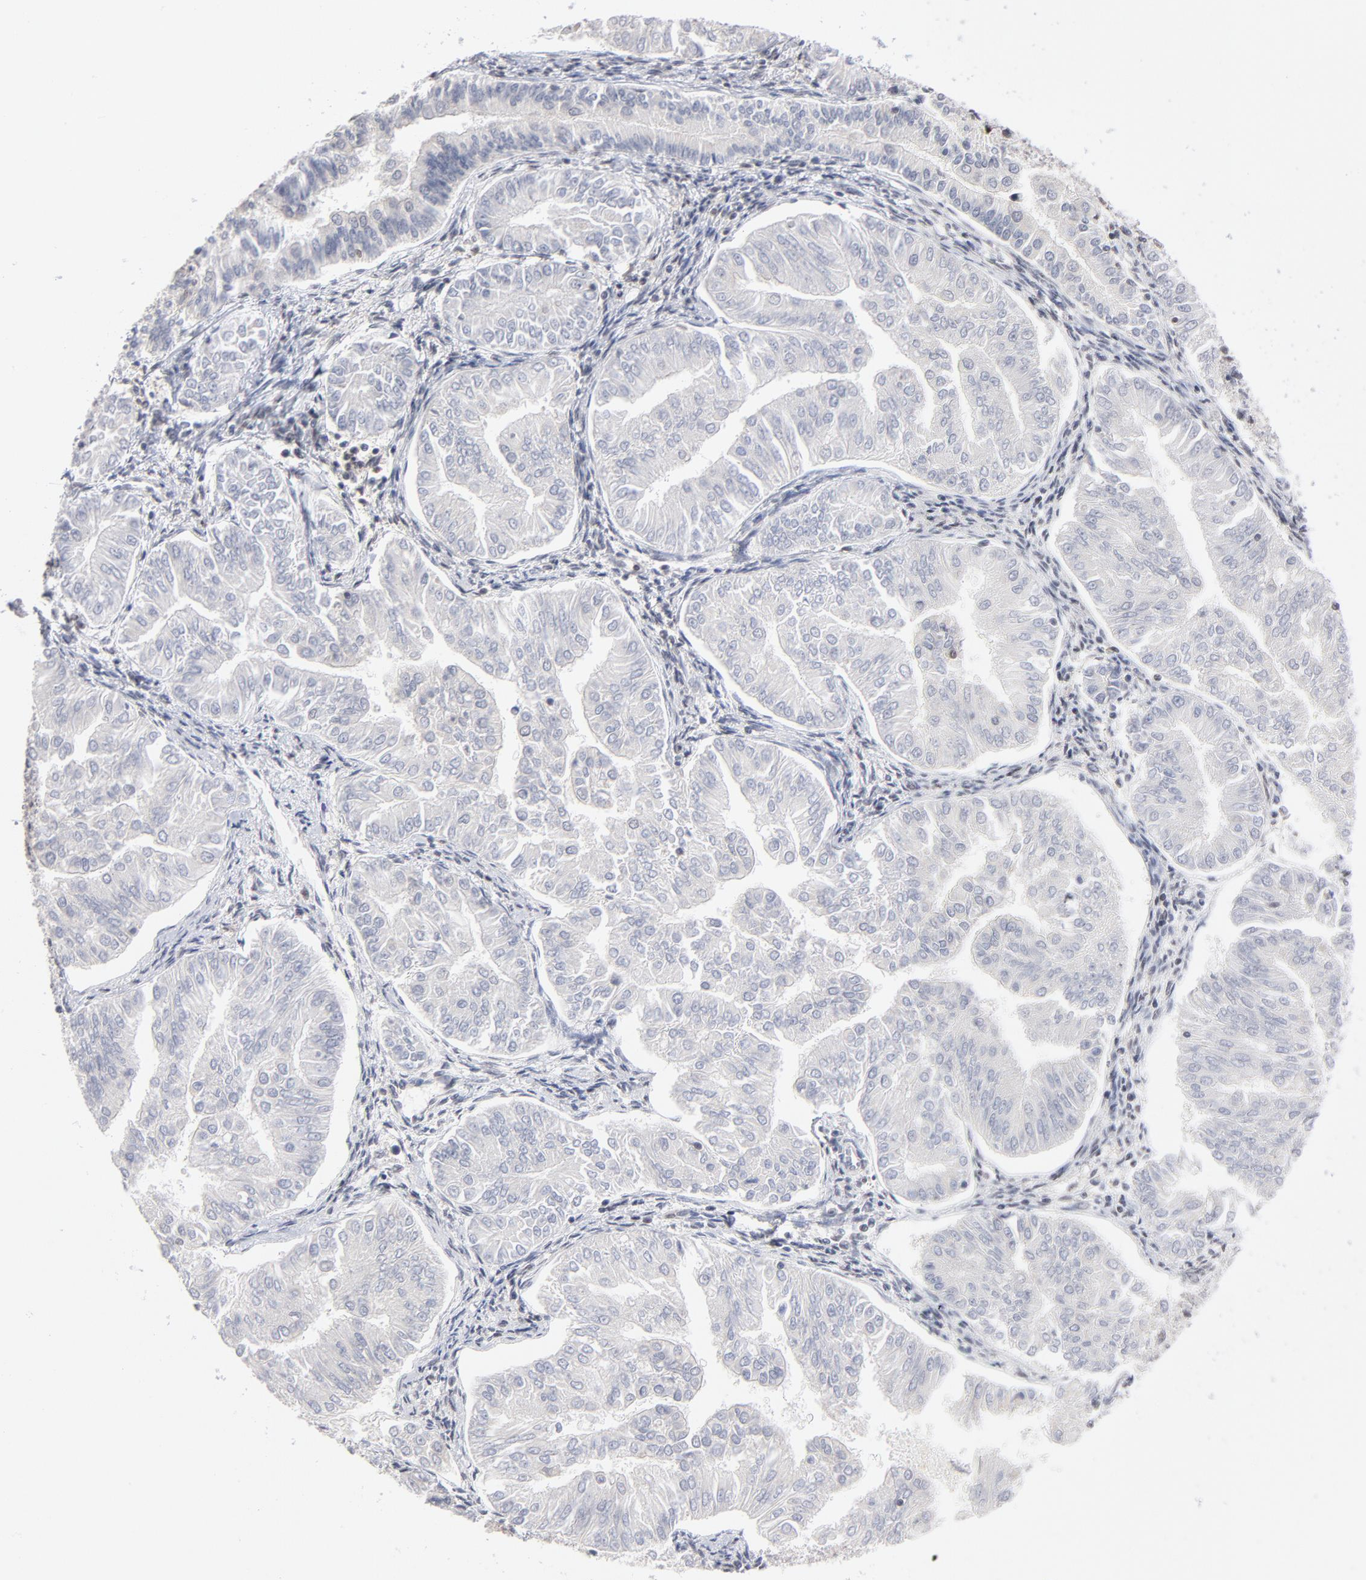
{"staining": {"intensity": "negative", "quantity": "none", "location": "none"}, "tissue": "endometrial cancer", "cell_type": "Tumor cells", "image_type": "cancer", "snomed": [{"axis": "morphology", "description": "Adenocarcinoma, NOS"}, {"axis": "topography", "description": "Endometrium"}], "caption": "Immunohistochemistry (IHC) histopathology image of human adenocarcinoma (endometrial) stained for a protein (brown), which demonstrates no positivity in tumor cells.", "gene": "MAX", "patient": {"sex": "female", "age": 53}}